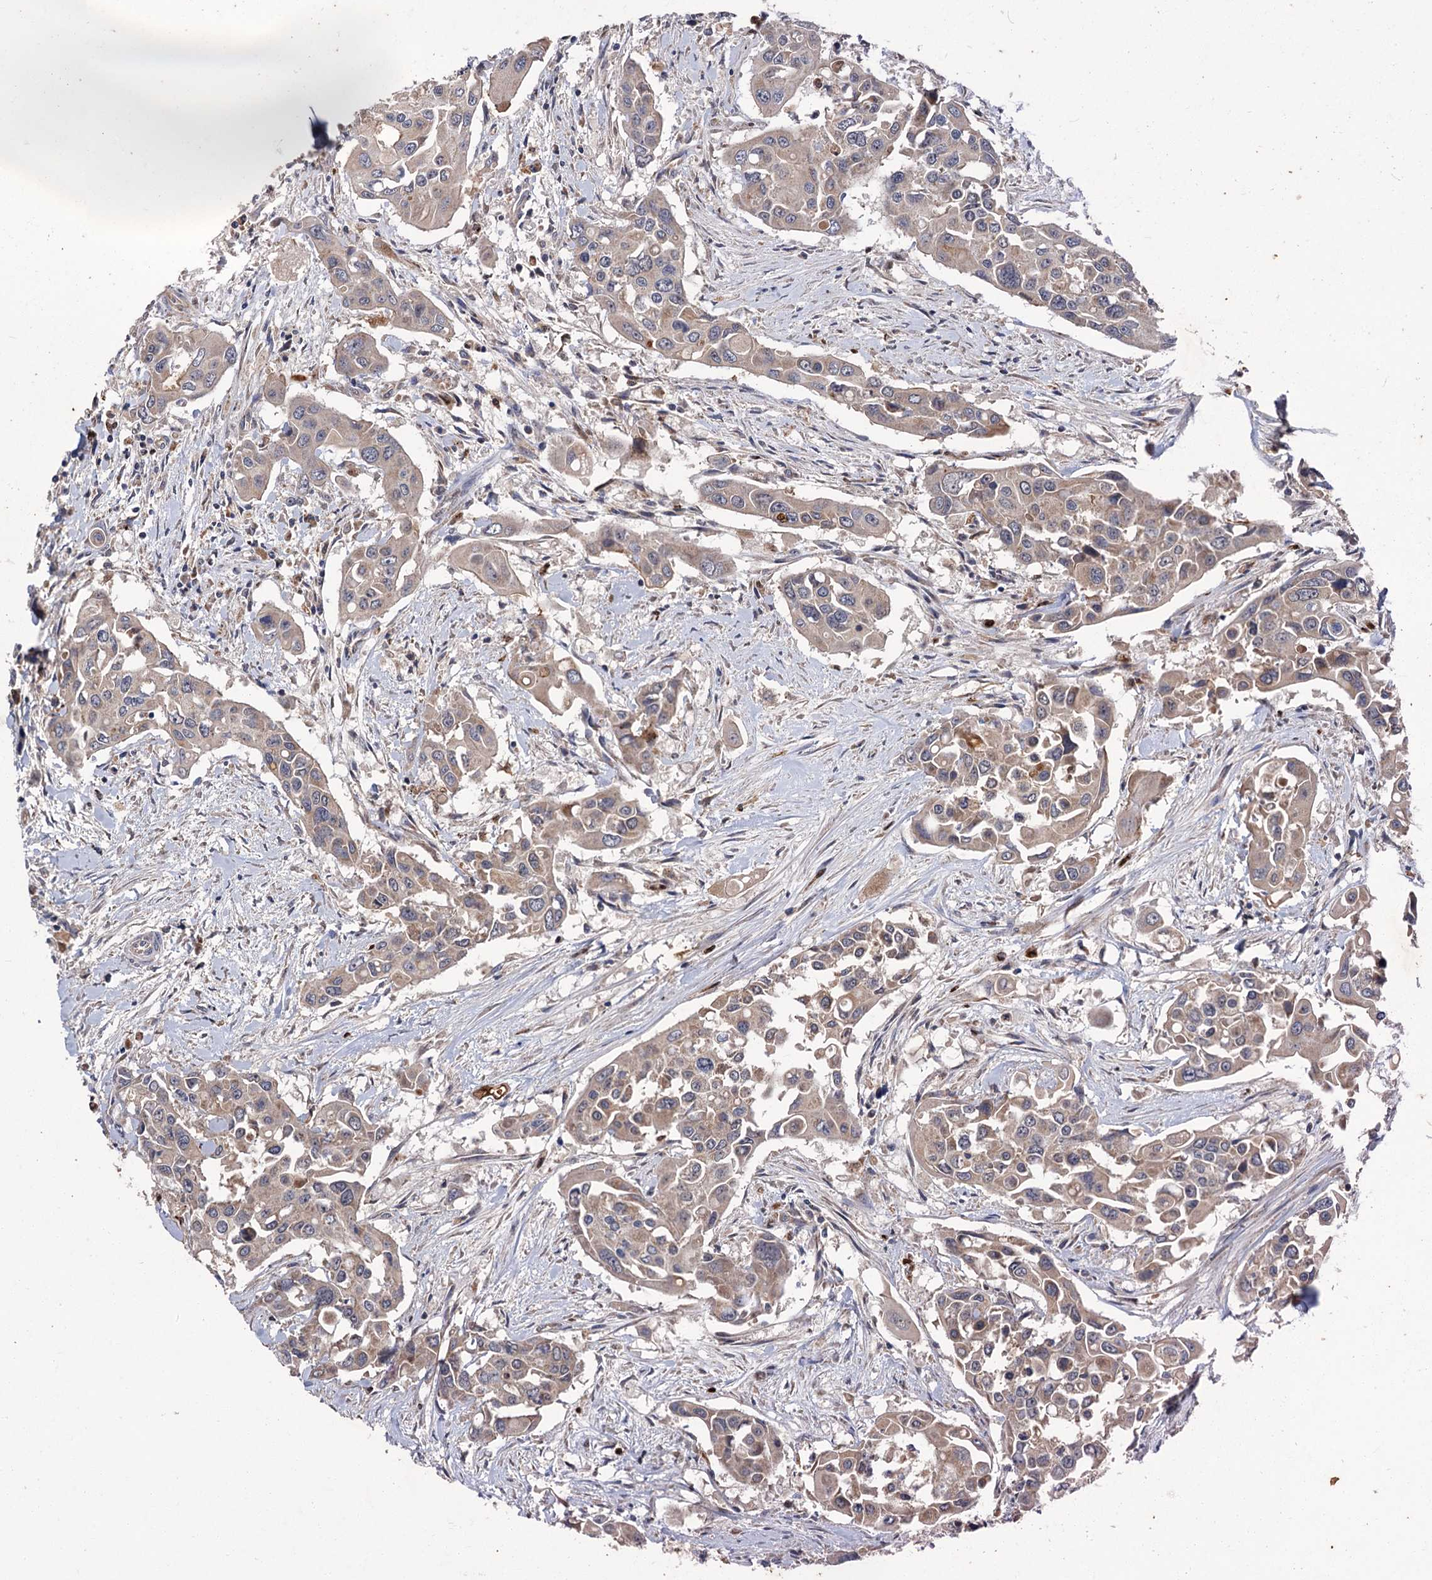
{"staining": {"intensity": "weak", "quantity": "25%-75%", "location": "cytoplasmic/membranous"}, "tissue": "colorectal cancer", "cell_type": "Tumor cells", "image_type": "cancer", "snomed": [{"axis": "morphology", "description": "Adenocarcinoma, NOS"}, {"axis": "topography", "description": "Colon"}], "caption": "Colorectal adenocarcinoma was stained to show a protein in brown. There is low levels of weak cytoplasmic/membranous expression in about 25%-75% of tumor cells.", "gene": "DYNC2H1", "patient": {"sex": "male", "age": 77}}